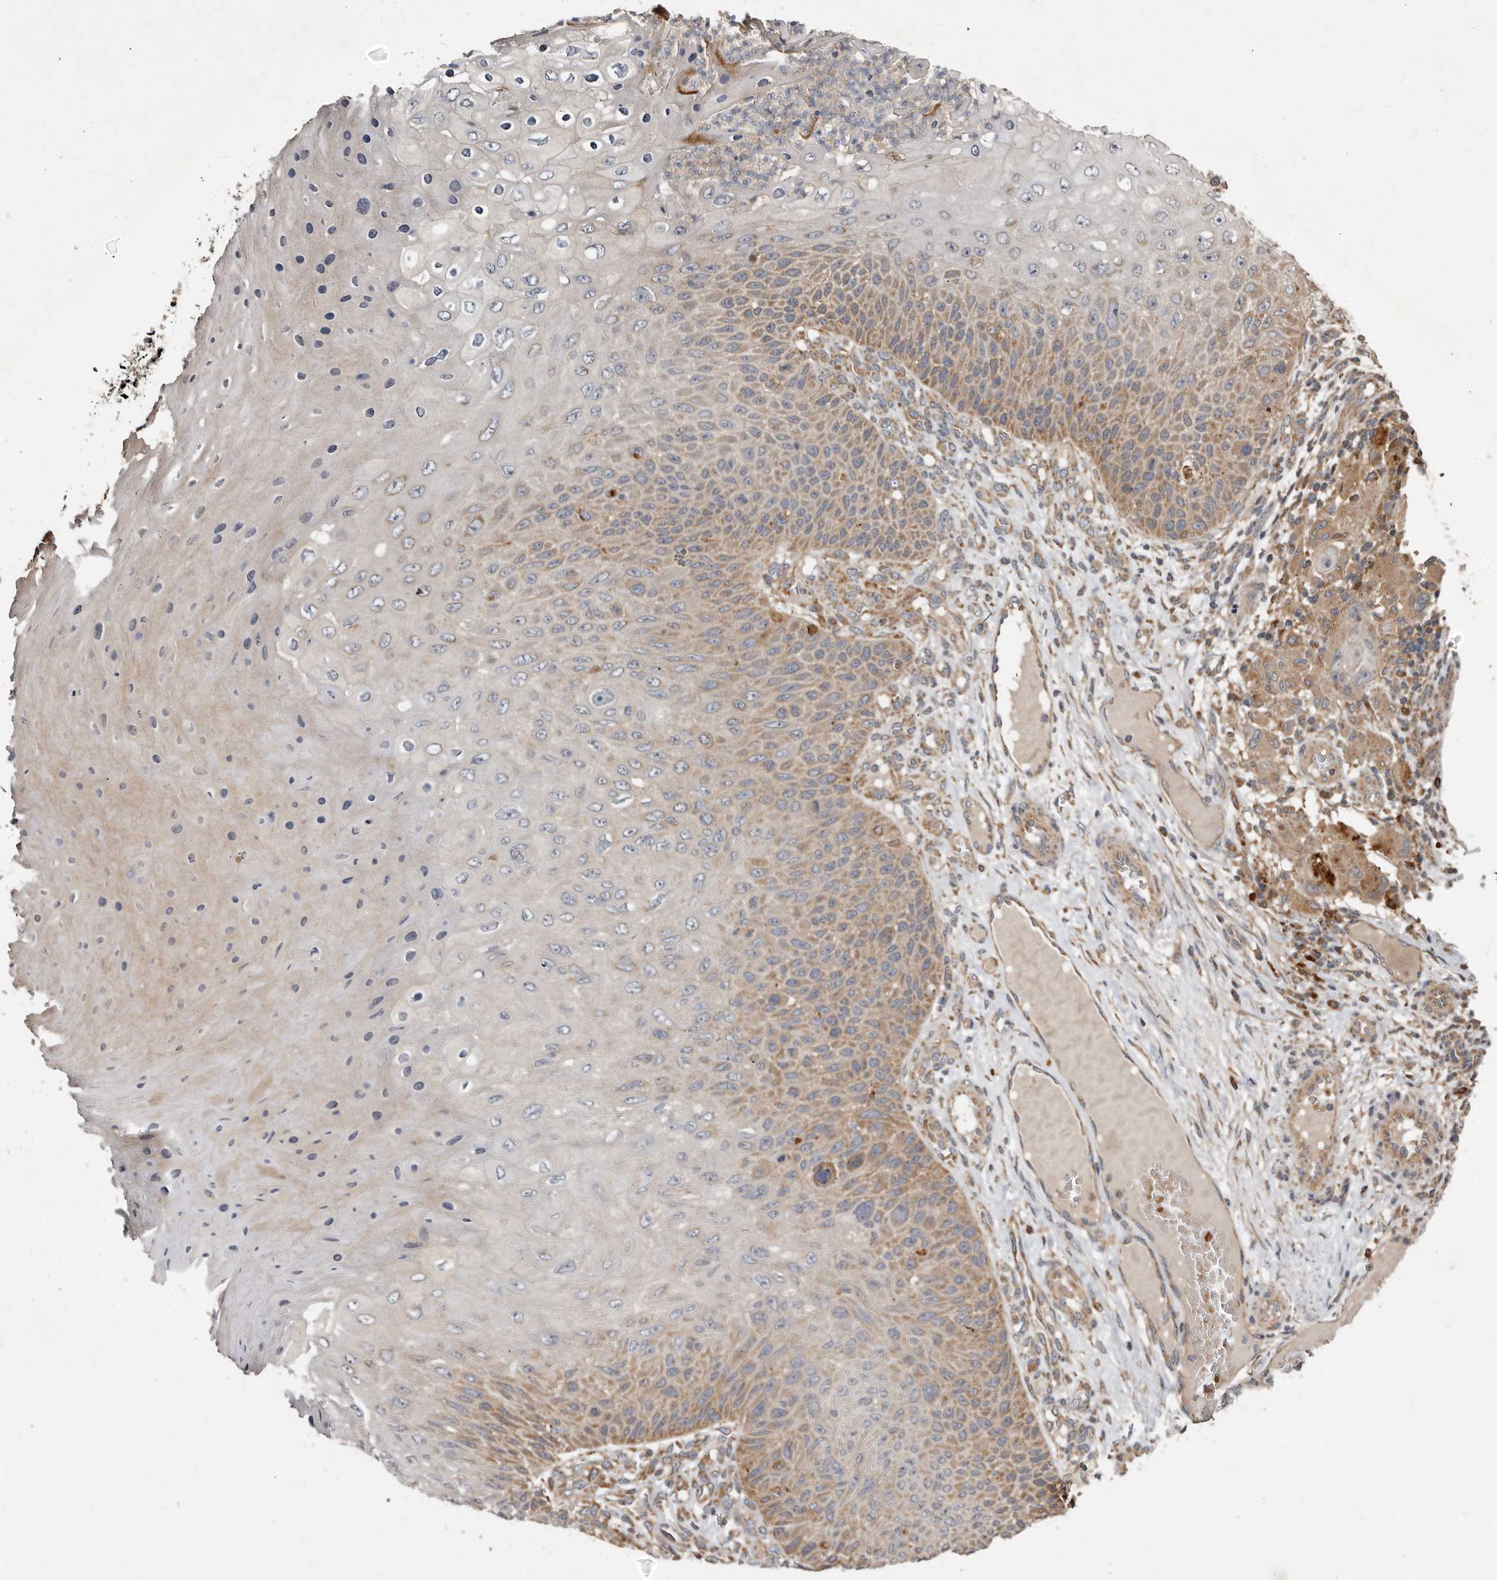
{"staining": {"intensity": "moderate", "quantity": "25%-75%", "location": "cytoplasmic/membranous"}, "tissue": "skin cancer", "cell_type": "Tumor cells", "image_type": "cancer", "snomed": [{"axis": "morphology", "description": "Squamous cell carcinoma, NOS"}, {"axis": "topography", "description": "Skin"}], "caption": "An immunohistochemistry micrograph of neoplastic tissue is shown. Protein staining in brown shows moderate cytoplasmic/membranous positivity in skin cancer (squamous cell carcinoma) within tumor cells.", "gene": "GOT1L1", "patient": {"sex": "female", "age": 88}}